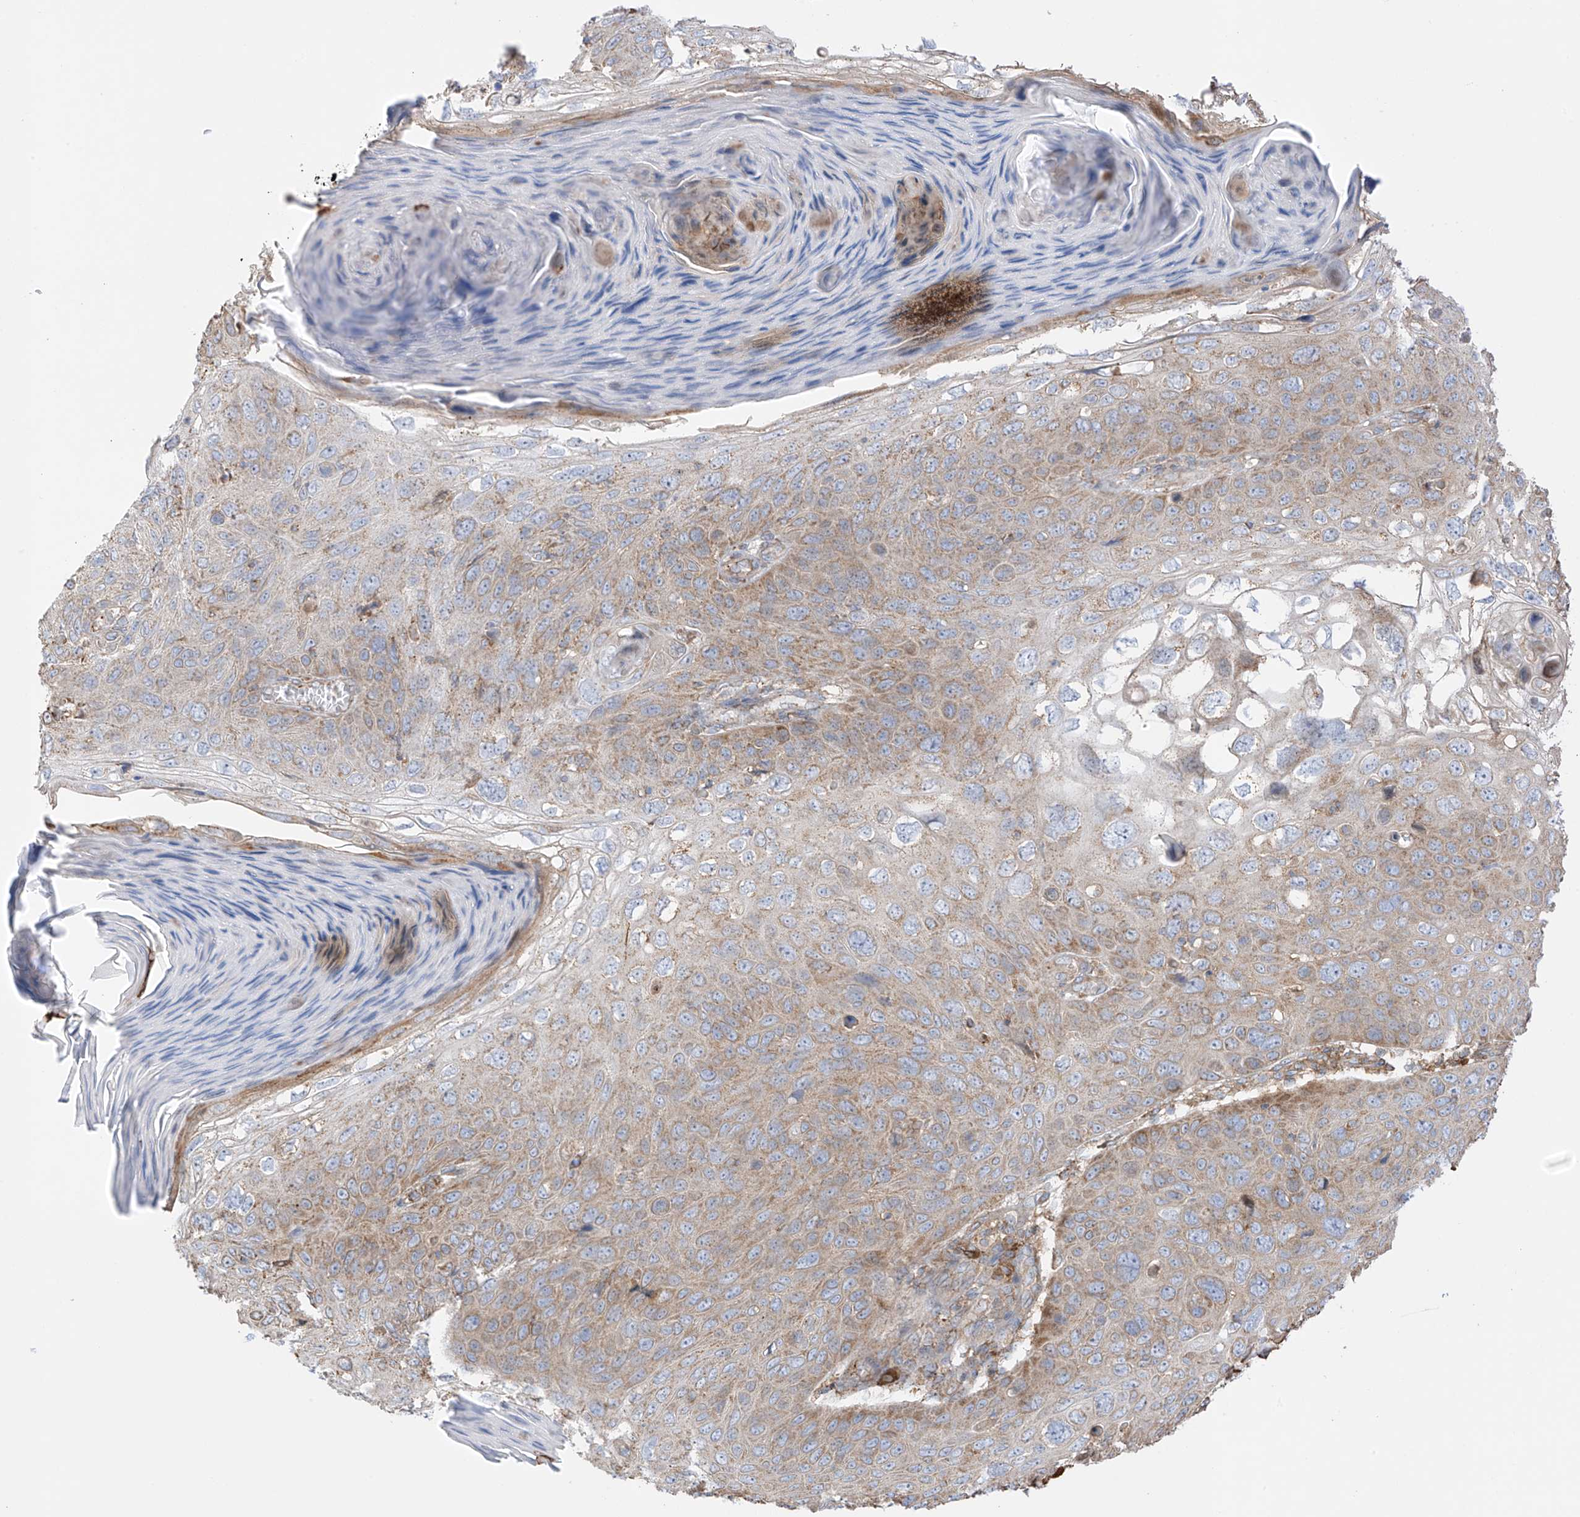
{"staining": {"intensity": "moderate", "quantity": "25%-75%", "location": "cytoplasmic/membranous"}, "tissue": "skin cancer", "cell_type": "Tumor cells", "image_type": "cancer", "snomed": [{"axis": "morphology", "description": "Squamous cell carcinoma, NOS"}, {"axis": "topography", "description": "Skin"}], "caption": "A brown stain labels moderate cytoplasmic/membranous staining of a protein in skin squamous cell carcinoma tumor cells.", "gene": "XKR3", "patient": {"sex": "female", "age": 90}}